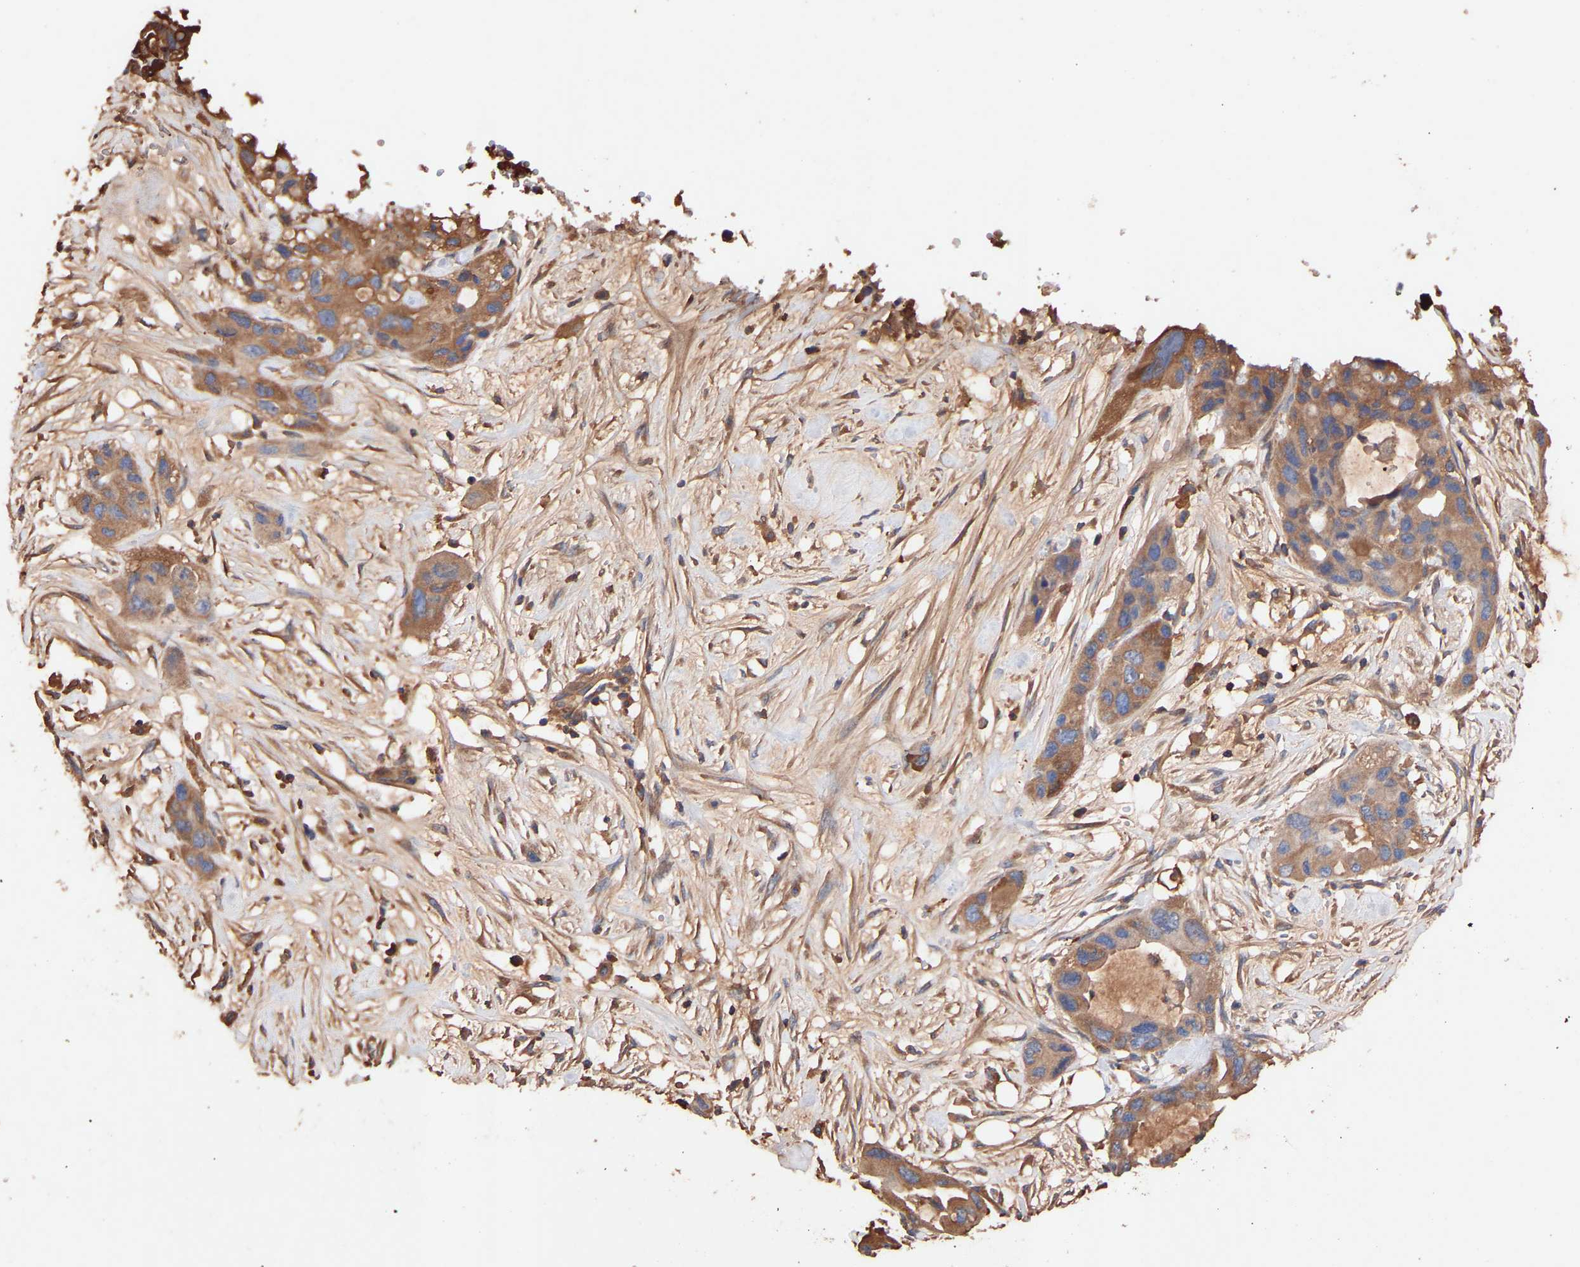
{"staining": {"intensity": "moderate", "quantity": ">75%", "location": "cytoplasmic/membranous"}, "tissue": "pancreatic cancer", "cell_type": "Tumor cells", "image_type": "cancer", "snomed": [{"axis": "morphology", "description": "Adenocarcinoma, NOS"}, {"axis": "topography", "description": "Pancreas"}], "caption": "There is medium levels of moderate cytoplasmic/membranous expression in tumor cells of pancreatic cancer, as demonstrated by immunohistochemical staining (brown color).", "gene": "TMEM268", "patient": {"sex": "female", "age": 71}}